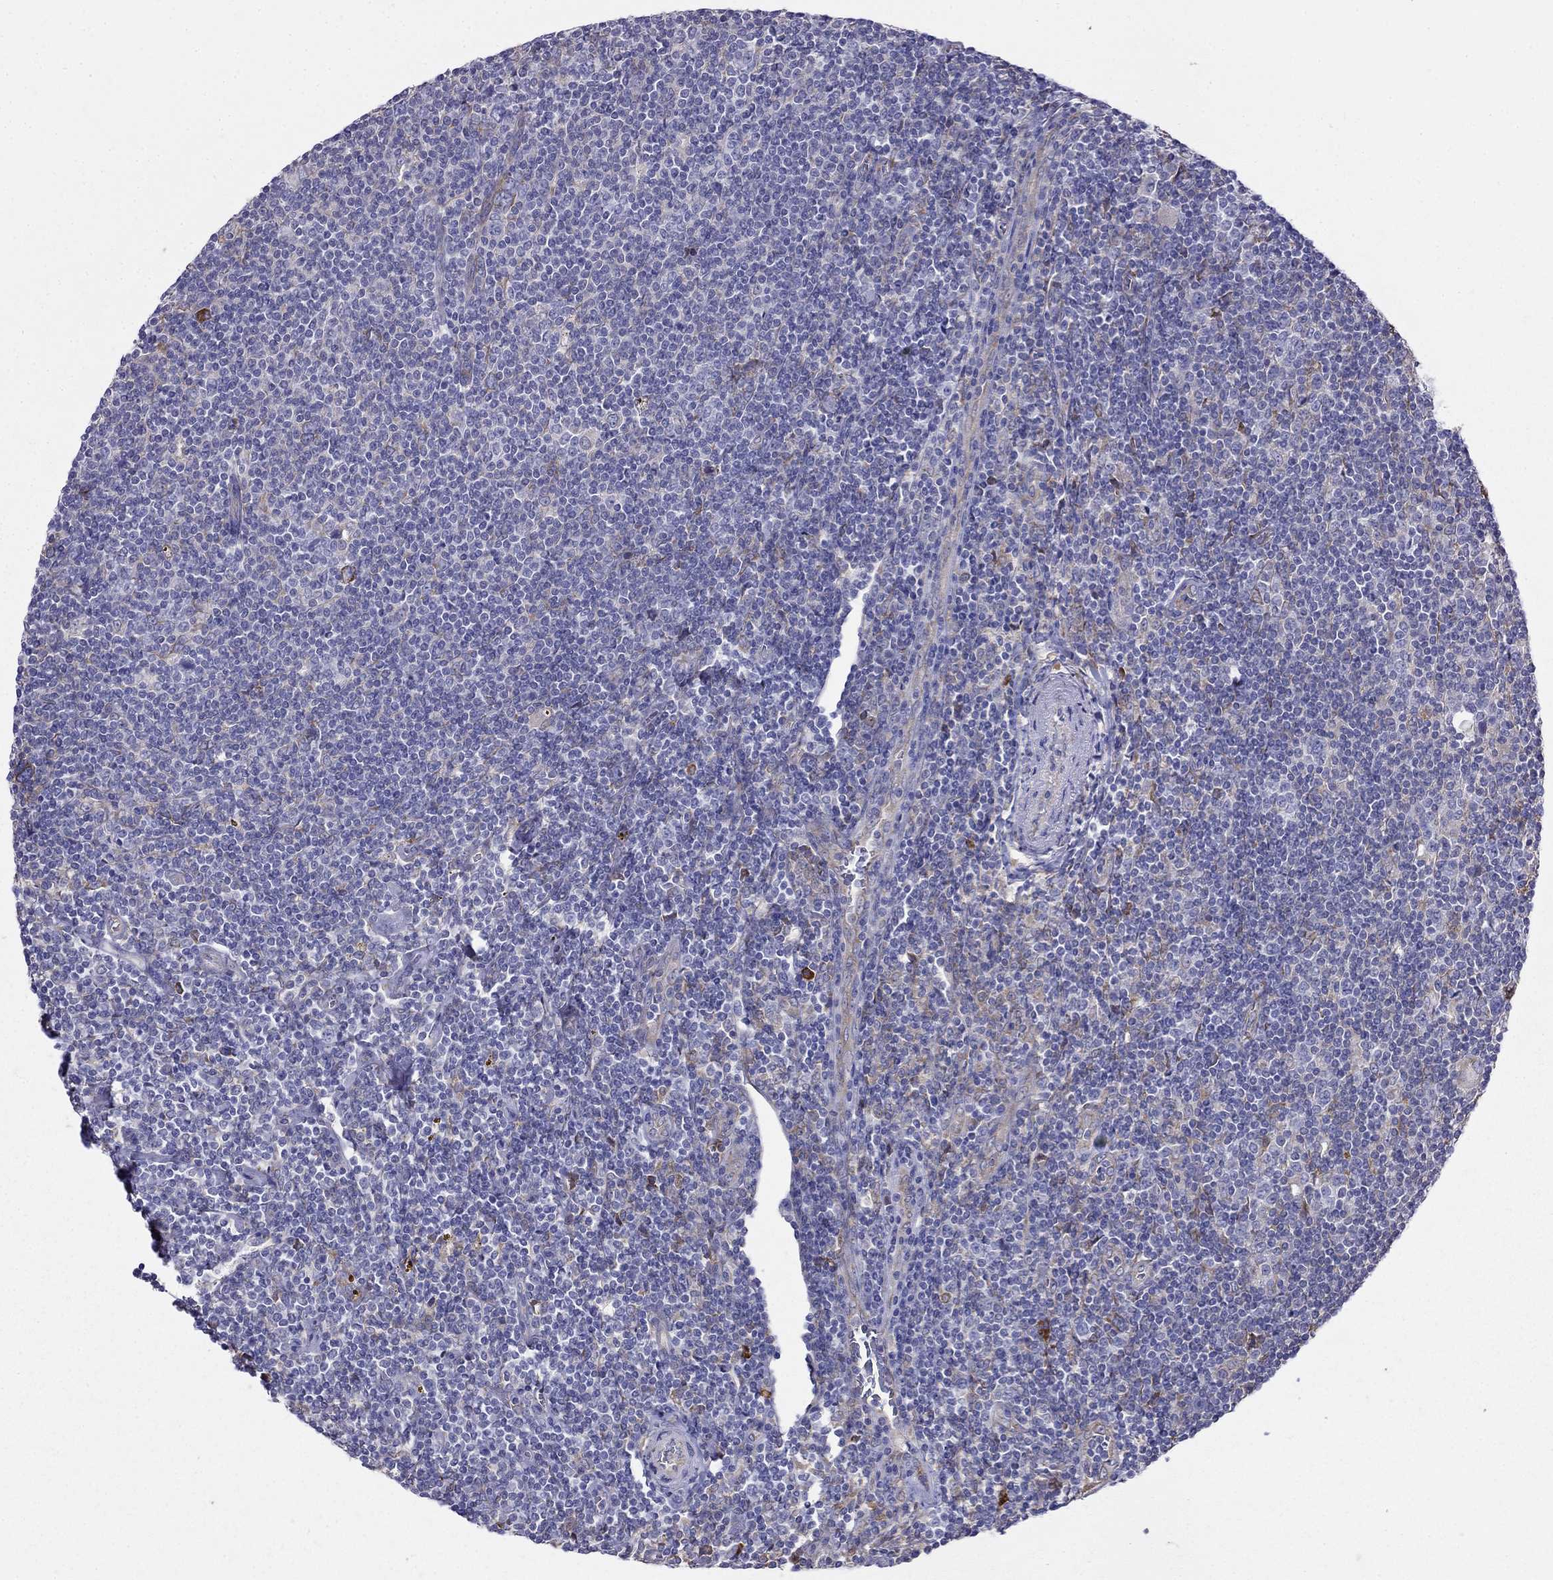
{"staining": {"intensity": "negative", "quantity": "none", "location": "none"}, "tissue": "lymphoma", "cell_type": "Tumor cells", "image_type": "cancer", "snomed": [{"axis": "morphology", "description": "Hodgkin's disease, NOS"}, {"axis": "topography", "description": "Lymph node"}], "caption": "Immunohistochemistry image of neoplastic tissue: human lymphoma stained with DAB (3,3'-diaminobenzidine) demonstrates no significant protein staining in tumor cells.", "gene": "LONRF2", "patient": {"sex": "male", "age": 40}}